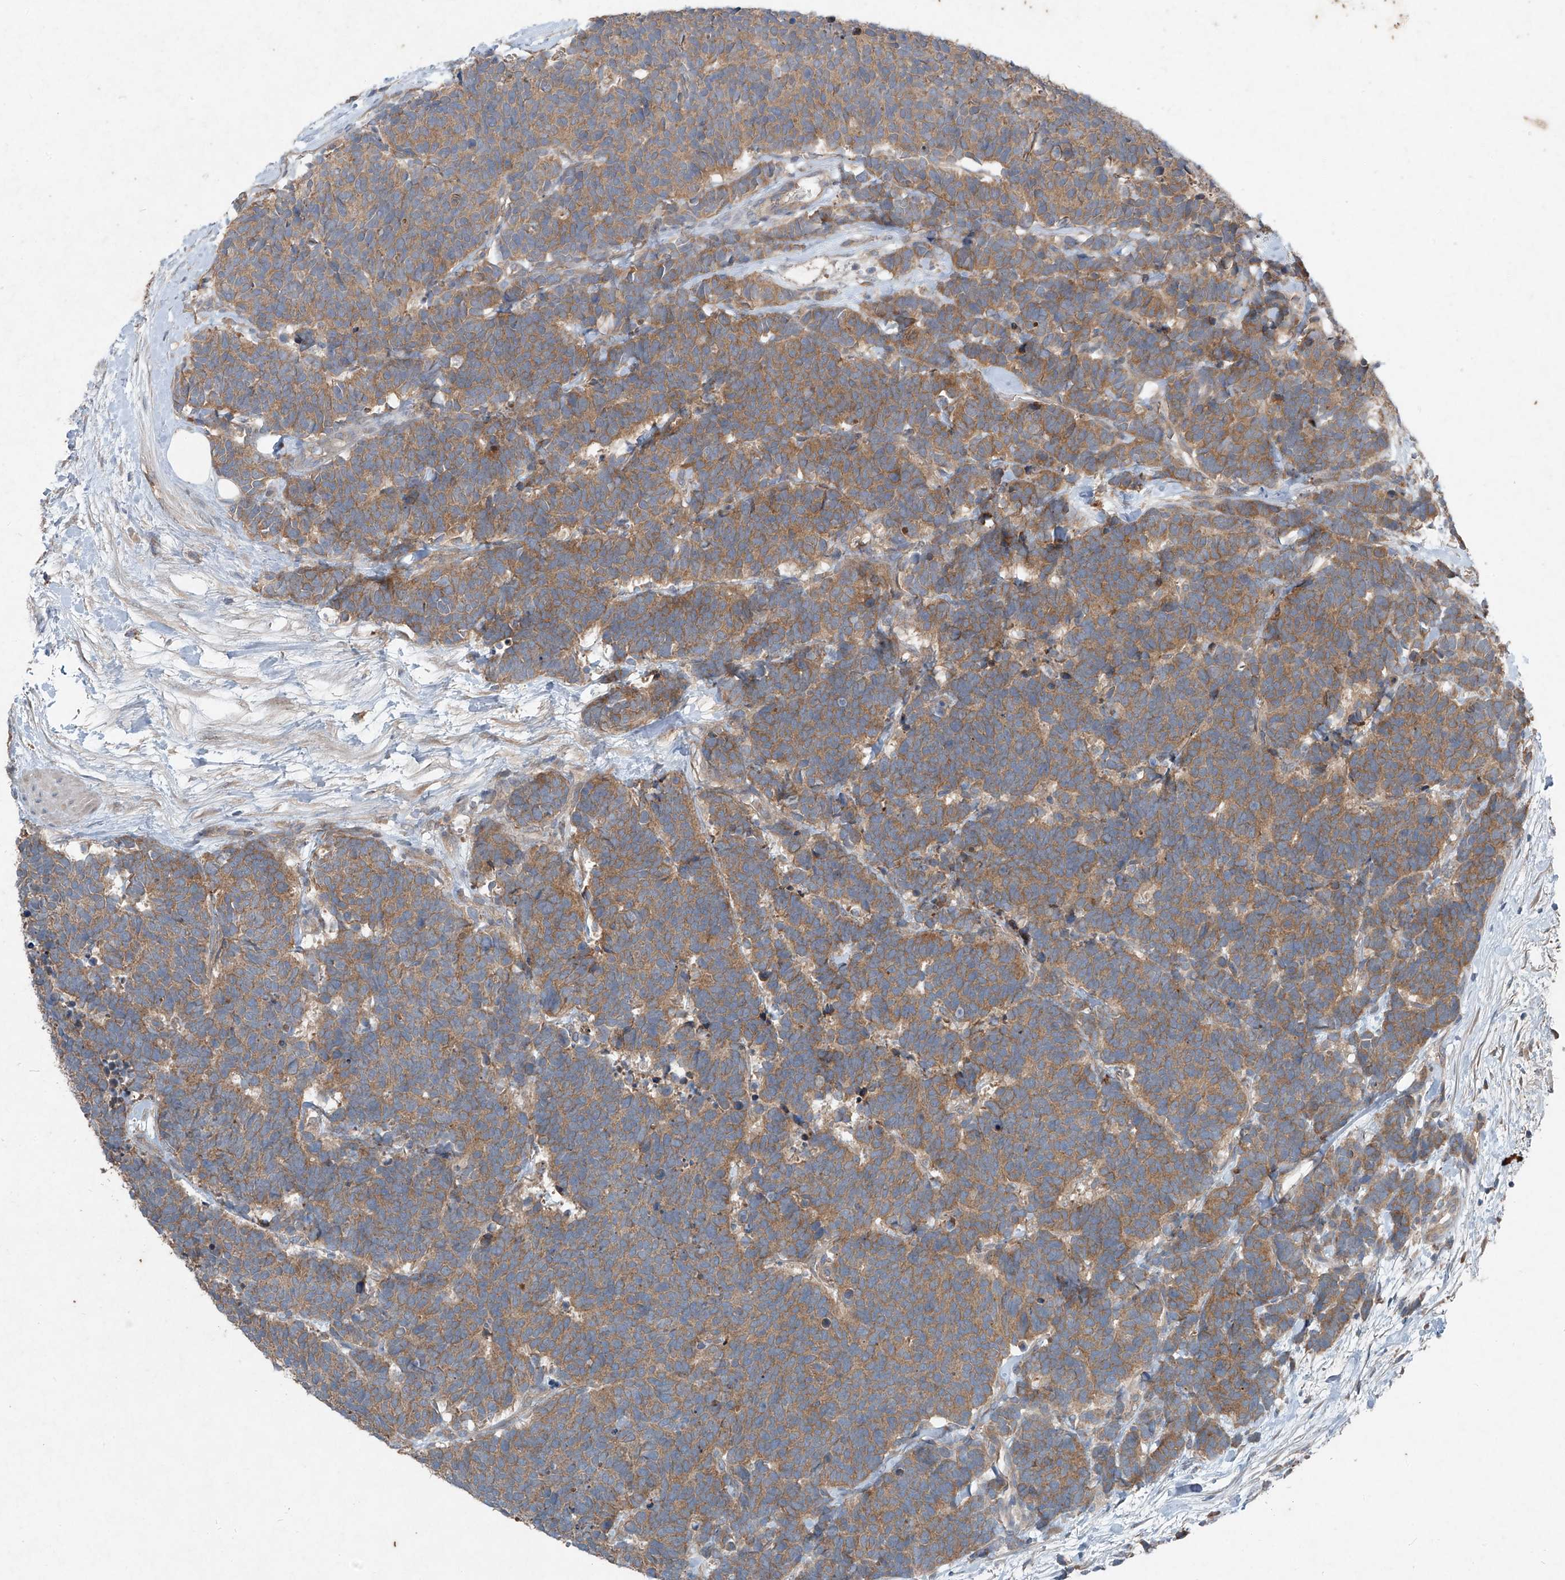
{"staining": {"intensity": "moderate", "quantity": ">75%", "location": "cytoplasmic/membranous"}, "tissue": "carcinoid", "cell_type": "Tumor cells", "image_type": "cancer", "snomed": [{"axis": "morphology", "description": "Carcinoma, NOS"}, {"axis": "morphology", "description": "Carcinoid, malignant, NOS"}, {"axis": "topography", "description": "Urinary bladder"}], "caption": "Protein expression analysis of human carcinoid reveals moderate cytoplasmic/membranous expression in approximately >75% of tumor cells.", "gene": "FOXRED2", "patient": {"sex": "male", "age": 57}}